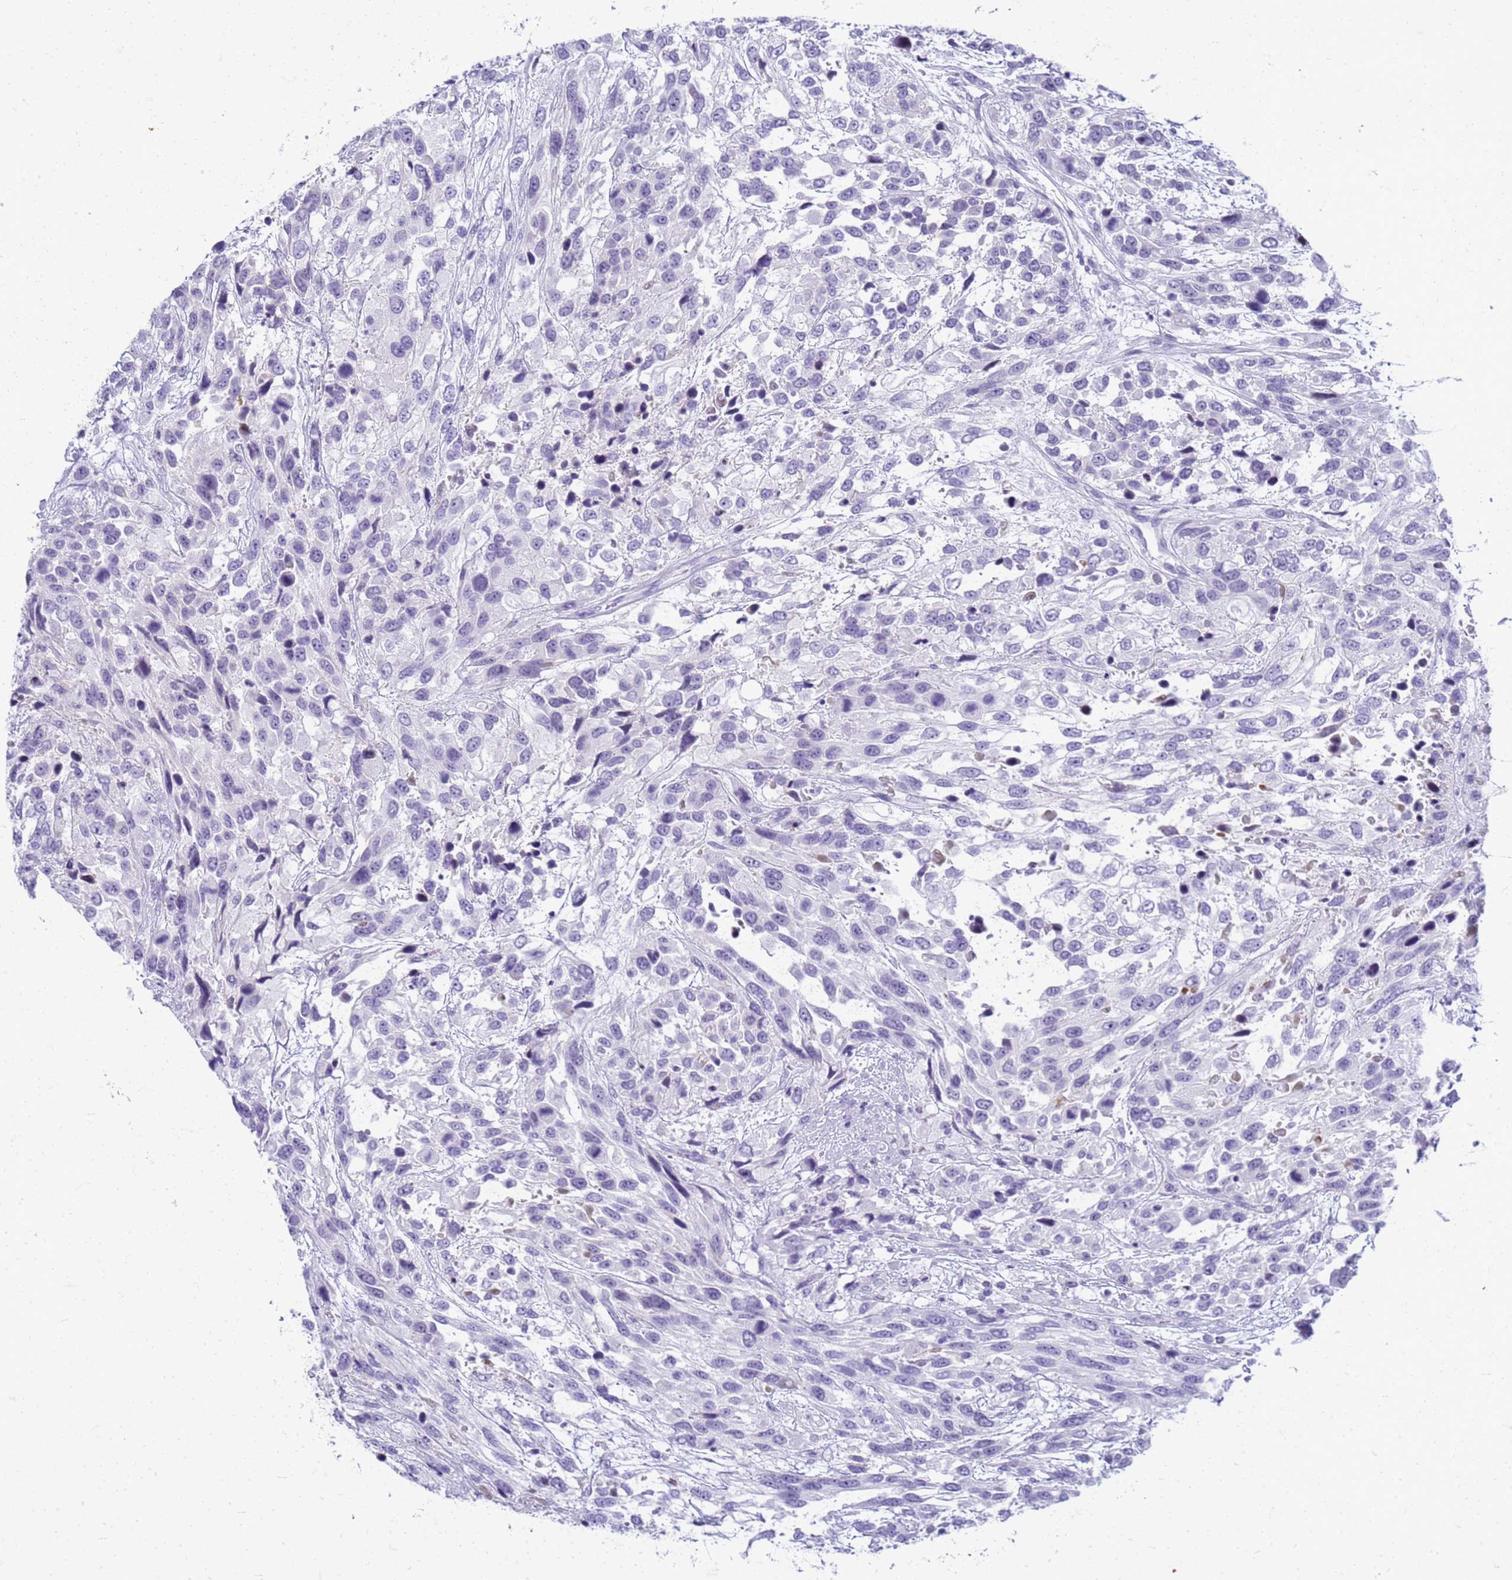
{"staining": {"intensity": "negative", "quantity": "none", "location": "none"}, "tissue": "urothelial cancer", "cell_type": "Tumor cells", "image_type": "cancer", "snomed": [{"axis": "morphology", "description": "Urothelial carcinoma, High grade"}, {"axis": "topography", "description": "Urinary bladder"}], "caption": "DAB (3,3'-diaminobenzidine) immunohistochemical staining of human urothelial cancer demonstrates no significant staining in tumor cells.", "gene": "CFAP100", "patient": {"sex": "female", "age": 70}}